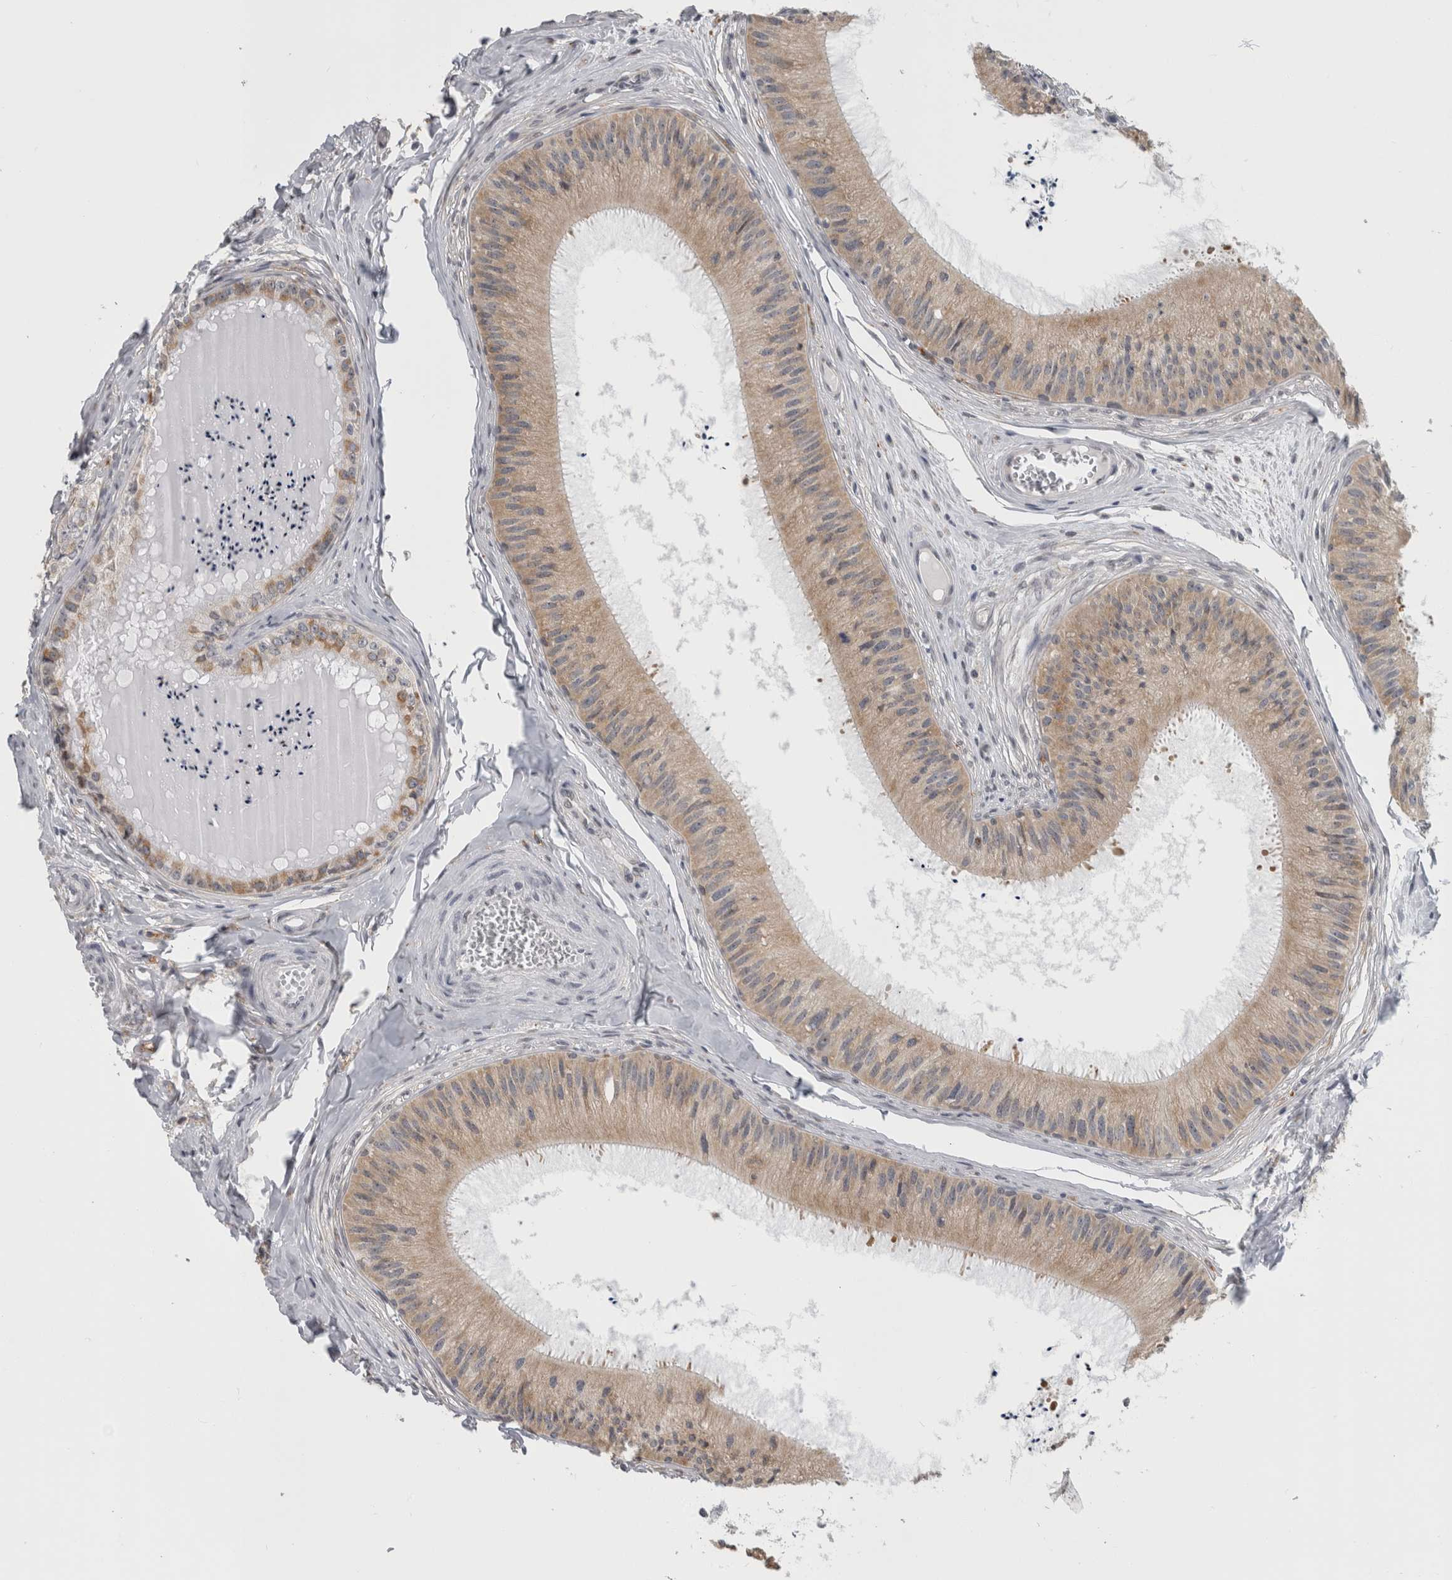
{"staining": {"intensity": "moderate", "quantity": ">75%", "location": "cytoplasmic/membranous"}, "tissue": "epididymis", "cell_type": "Glandular cells", "image_type": "normal", "snomed": [{"axis": "morphology", "description": "Normal tissue, NOS"}, {"axis": "topography", "description": "Epididymis"}], "caption": "Epididymis stained with a brown dye reveals moderate cytoplasmic/membranous positive expression in approximately >75% of glandular cells.", "gene": "TMEM242", "patient": {"sex": "male", "age": 31}}